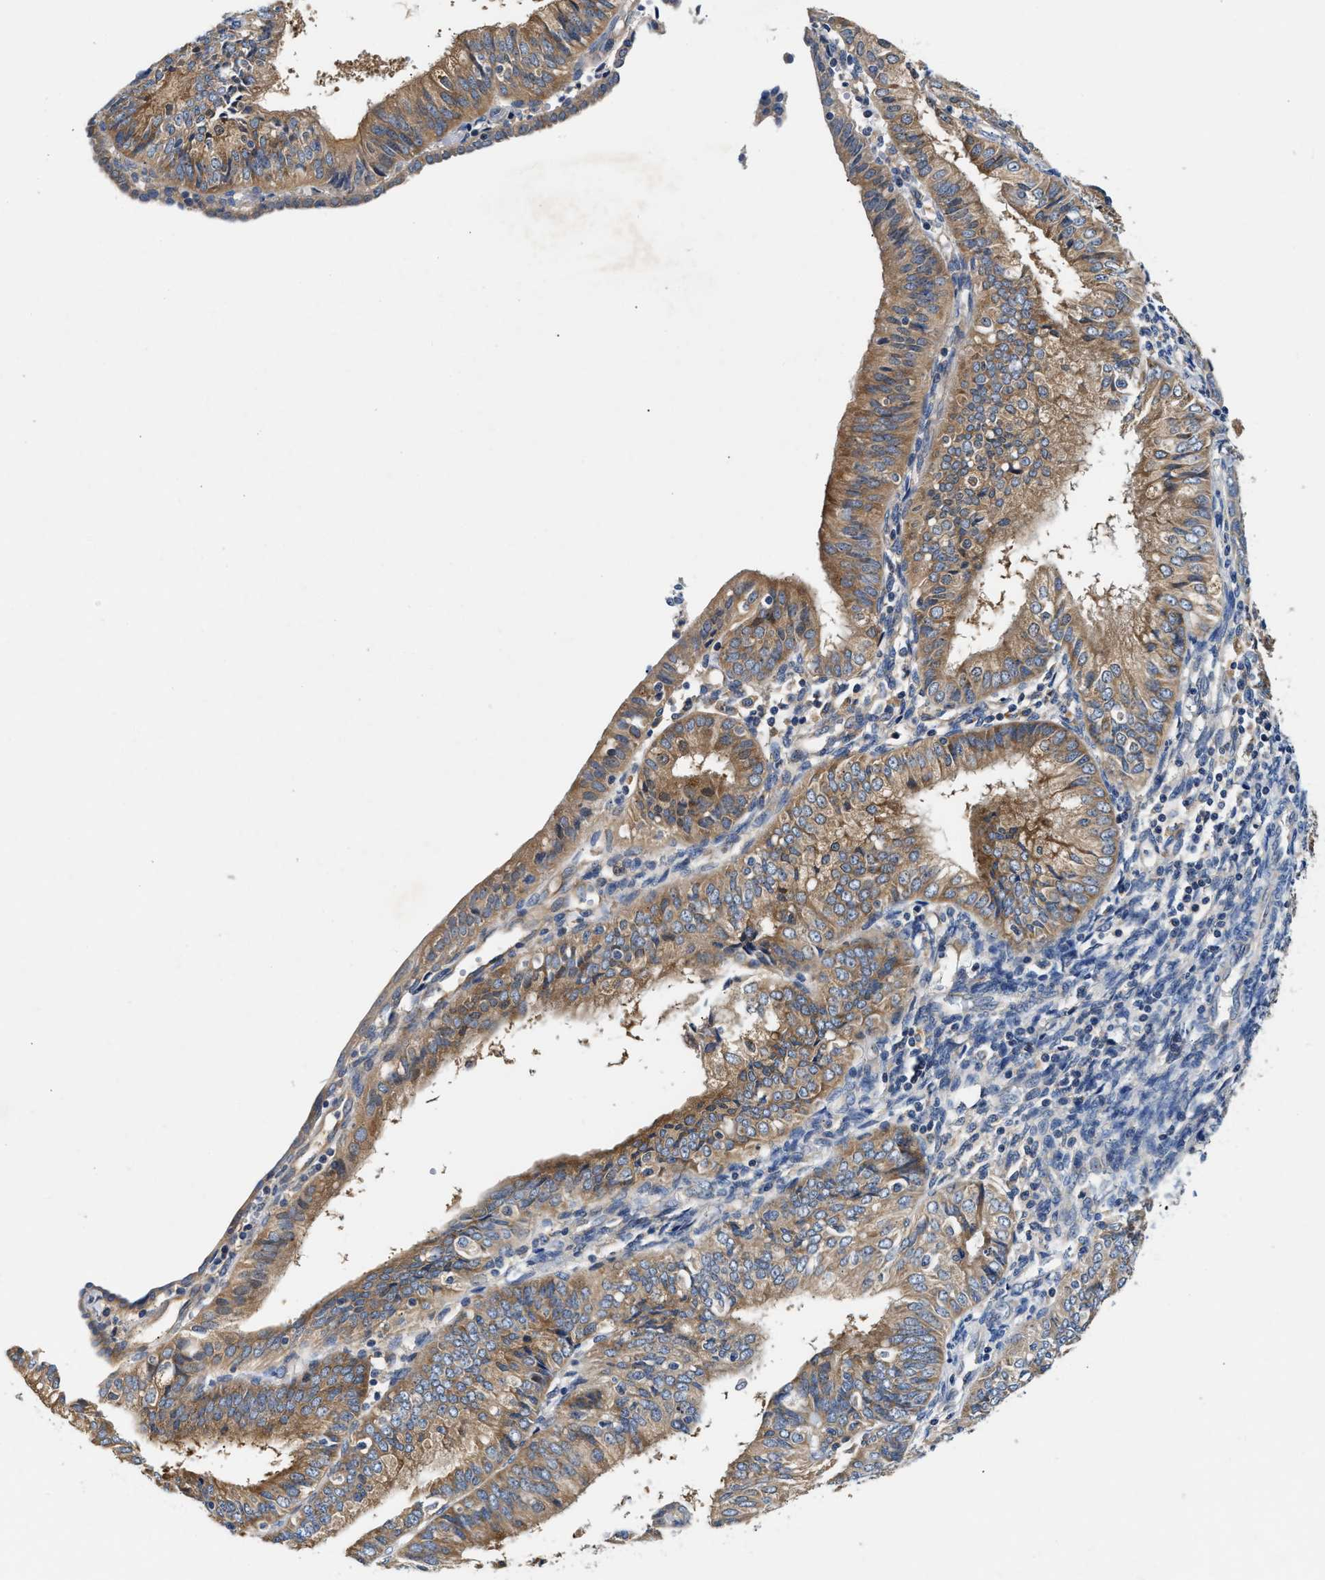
{"staining": {"intensity": "moderate", "quantity": ">75%", "location": "cytoplasmic/membranous"}, "tissue": "endometrial cancer", "cell_type": "Tumor cells", "image_type": "cancer", "snomed": [{"axis": "morphology", "description": "Adenocarcinoma, NOS"}, {"axis": "topography", "description": "Endometrium"}], "caption": "This histopathology image exhibits endometrial cancer (adenocarcinoma) stained with immunohistochemistry (IHC) to label a protein in brown. The cytoplasmic/membranous of tumor cells show moderate positivity for the protein. Nuclei are counter-stained blue.", "gene": "FAM185A", "patient": {"sex": "female", "age": 58}}